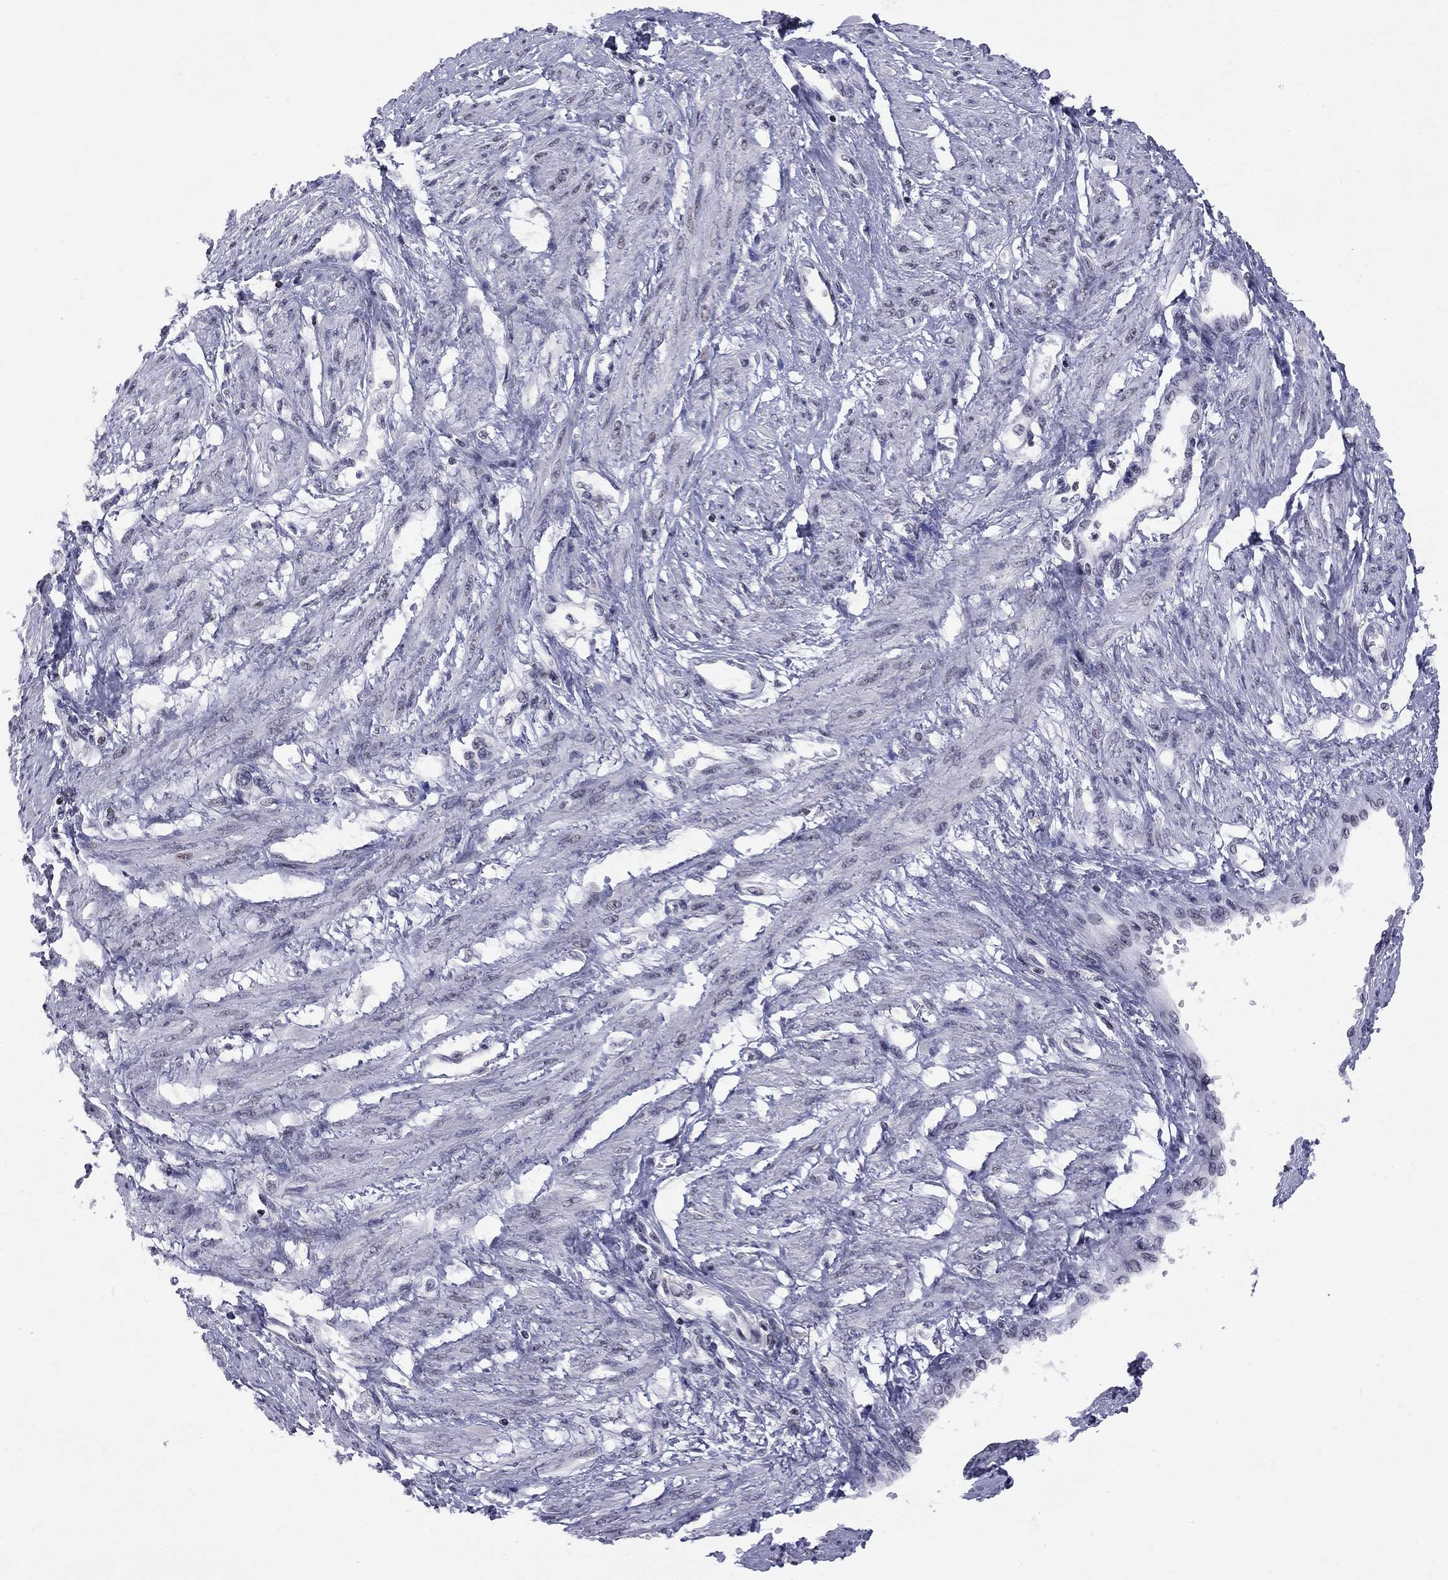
{"staining": {"intensity": "negative", "quantity": "none", "location": "none"}, "tissue": "smooth muscle", "cell_type": "Smooth muscle cells", "image_type": "normal", "snomed": [{"axis": "morphology", "description": "Normal tissue, NOS"}, {"axis": "topography", "description": "Smooth muscle"}, {"axis": "topography", "description": "Uterus"}], "caption": "An image of smooth muscle stained for a protein shows no brown staining in smooth muscle cells.", "gene": "TAF9", "patient": {"sex": "female", "age": 39}}